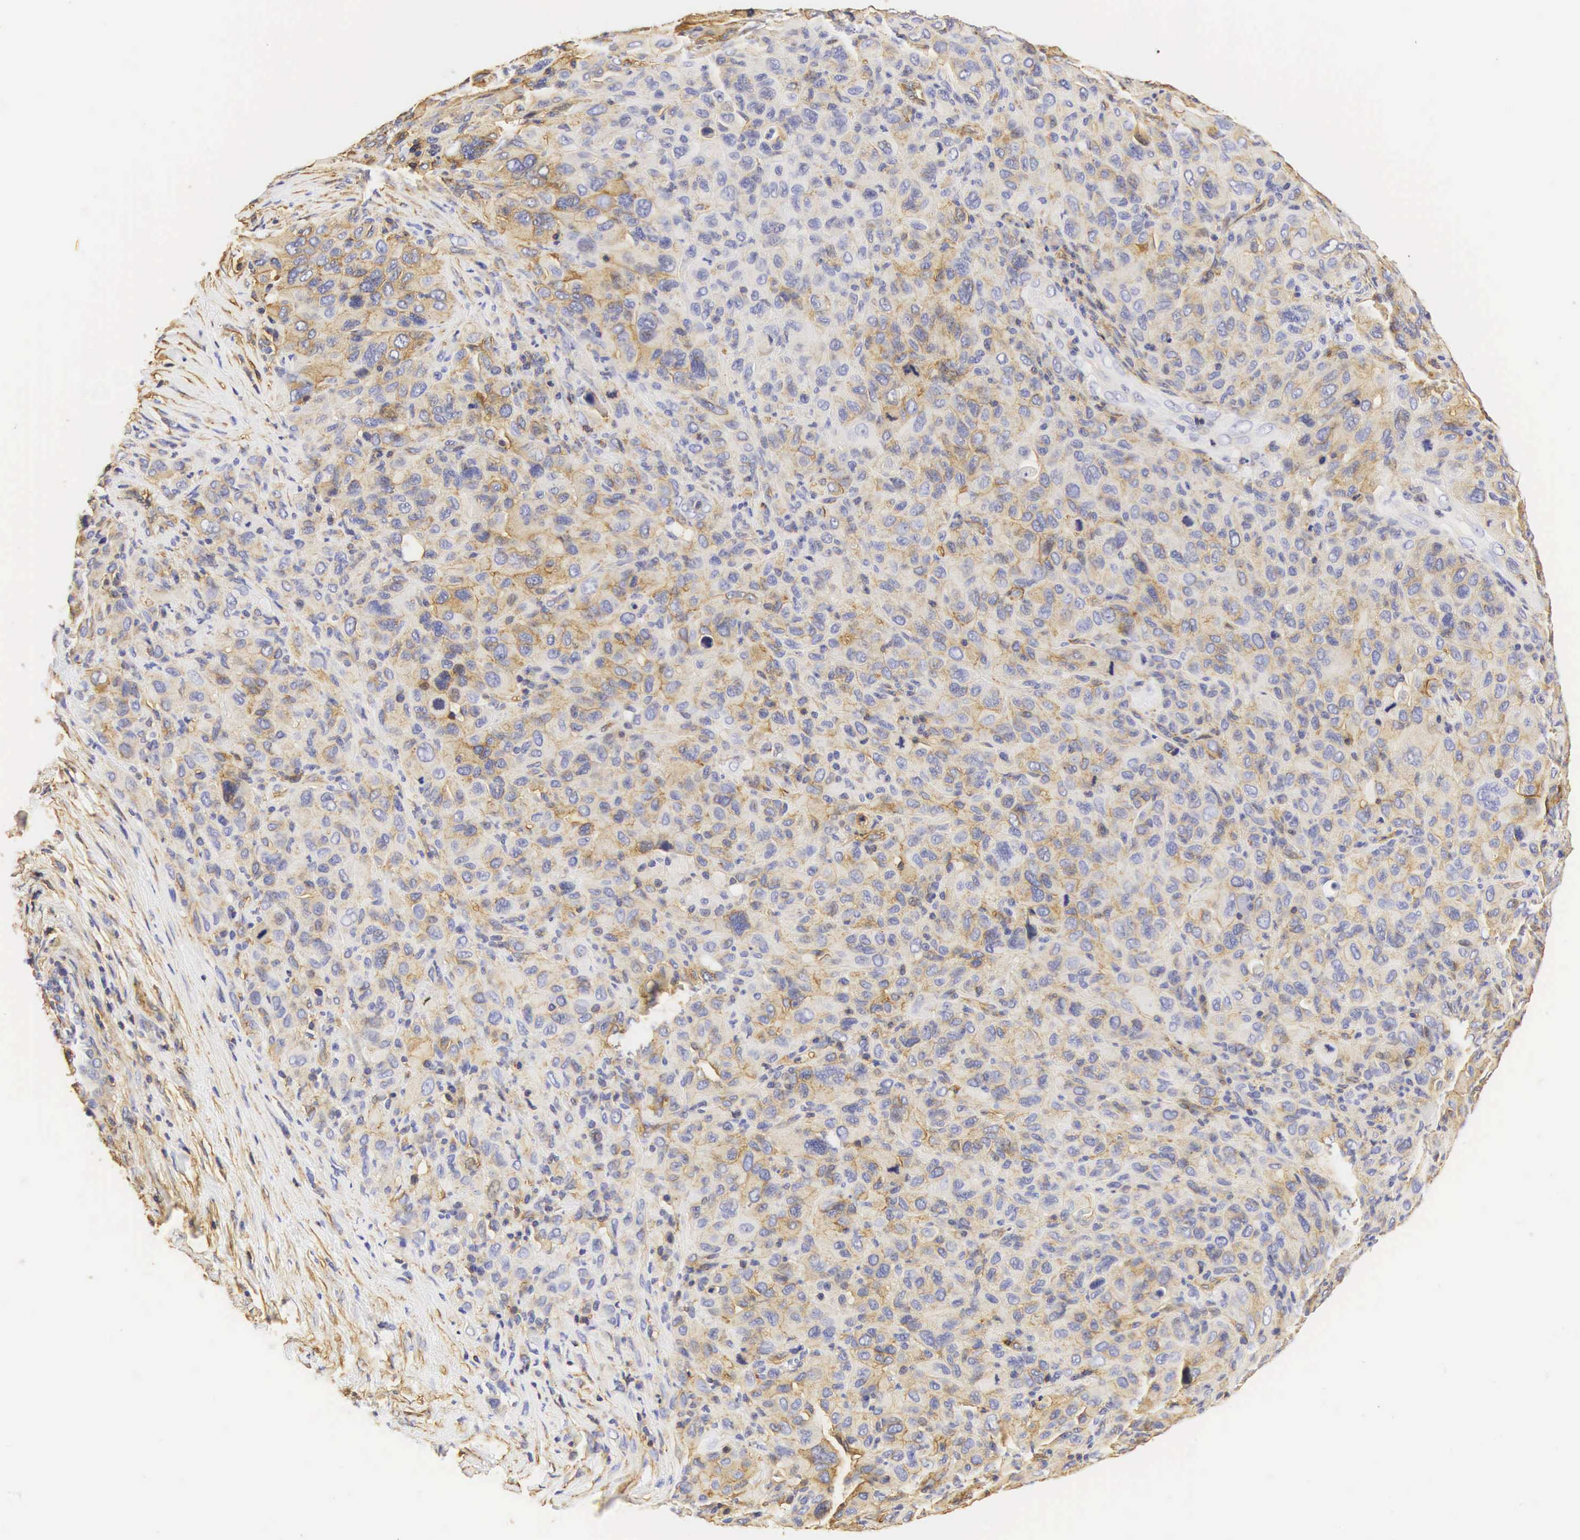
{"staining": {"intensity": "weak", "quantity": "25%-75%", "location": "cytoplasmic/membranous"}, "tissue": "melanoma", "cell_type": "Tumor cells", "image_type": "cancer", "snomed": [{"axis": "morphology", "description": "Malignant melanoma, Metastatic site"}, {"axis": "topography", "description": "Skin"}], "caption": "This photomicrograph demonstrates IHC staining of melanoma, with low weak cytoplasmic/membranous positivity in approximately 25%-75% of tumor cells.", "gene": "CD99", "patient": {"sex": "male", "age": 32}}